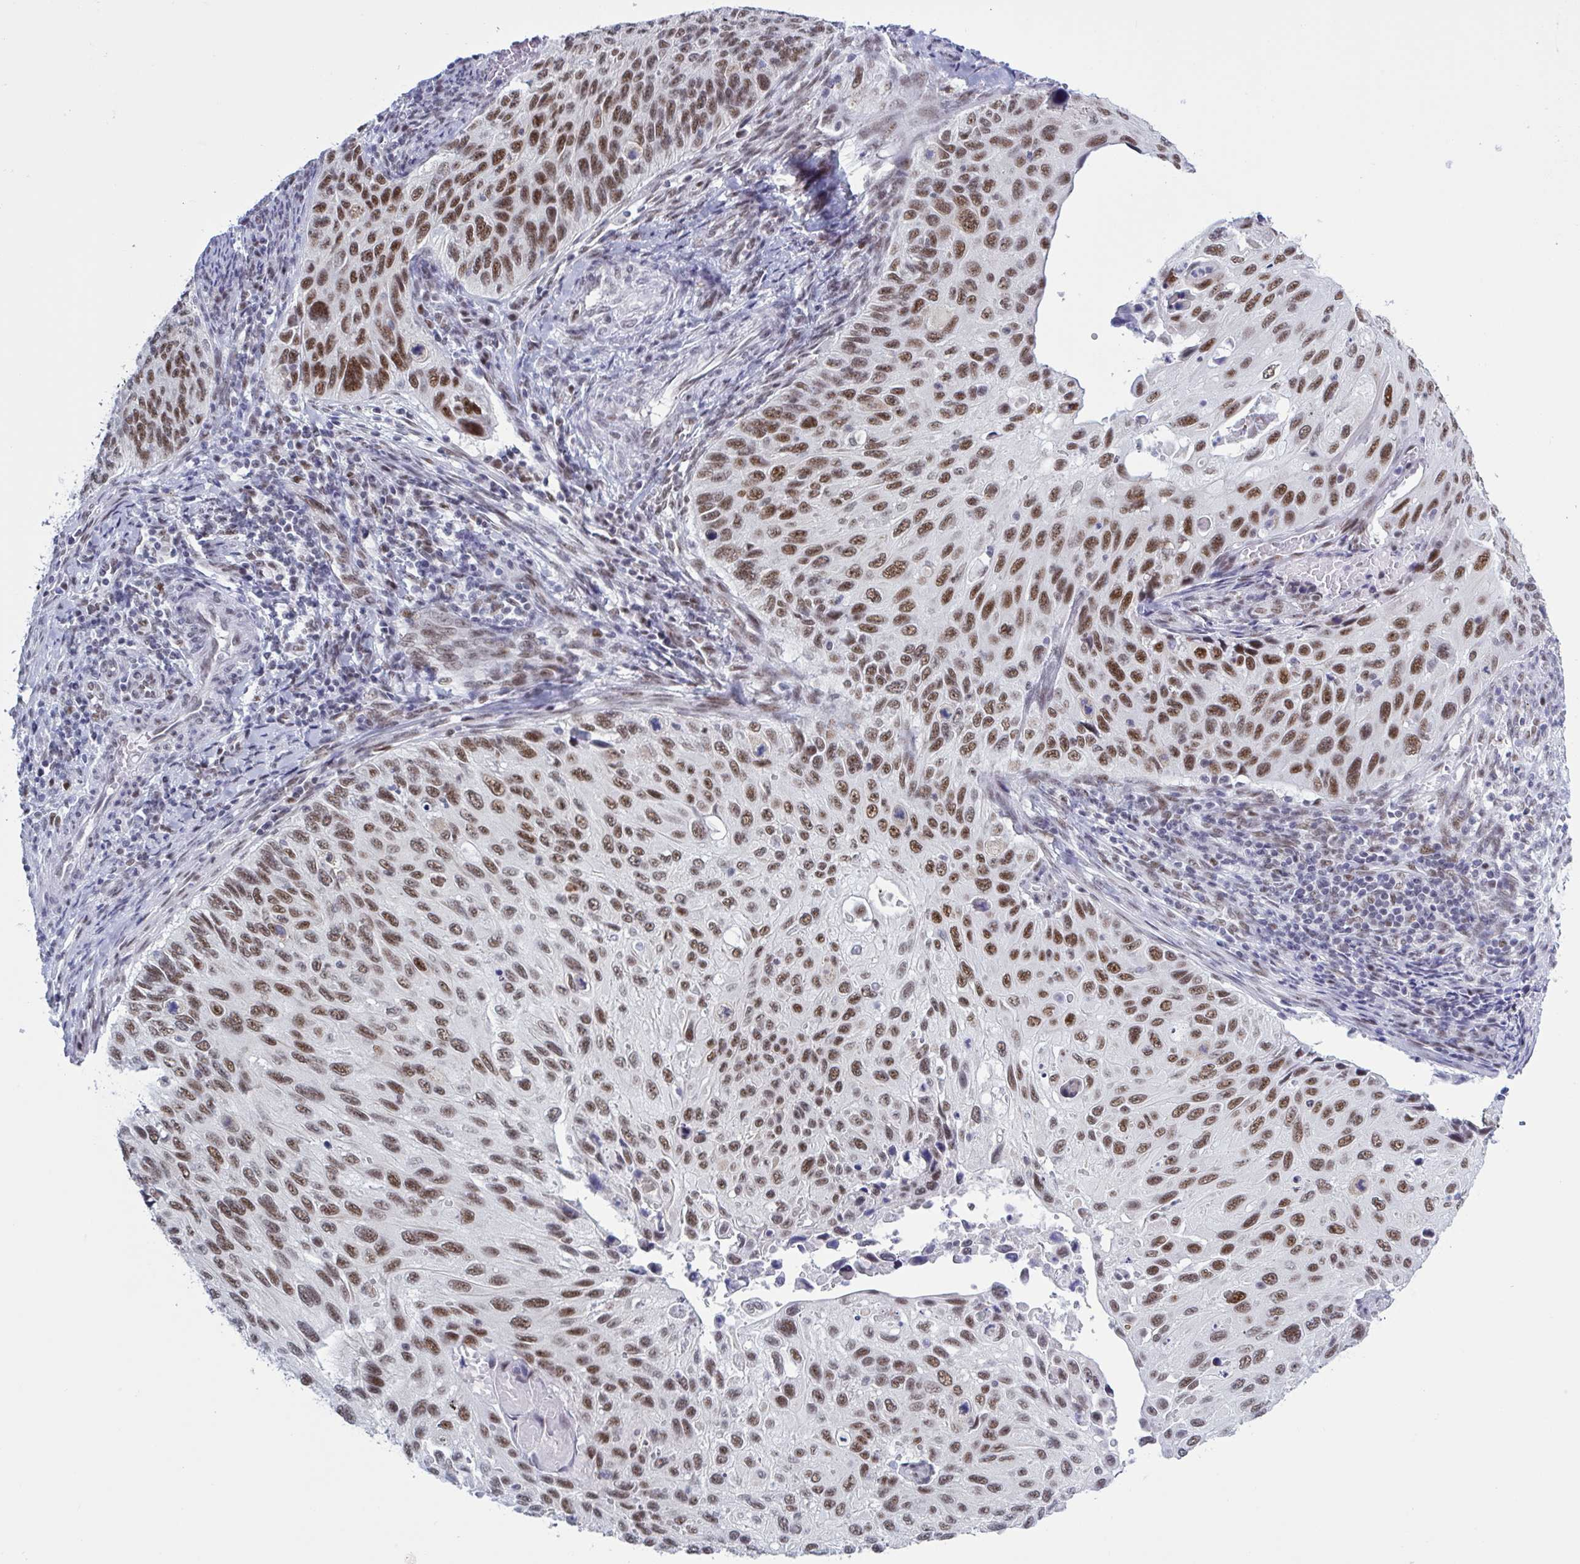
{"staining": {"intensity": "moderate", "quantity": ">75%", "location": "nuclear"}, "tissue": "cervical cancer", "cell_type": "Tumor cells", "image_type": "cancer", "snomed": [{"axis": "morphology", "description": "Squamous cell carcinoma, NOS"}, {"axis": "topography", "description": "Cervix"}], "caption": "Tumor cells display moderate nuclear expression in approximately >75% of cells in cervical cancer.", "gene": "PPP1R10", "patient": {"sex": "female", "age": 70}}